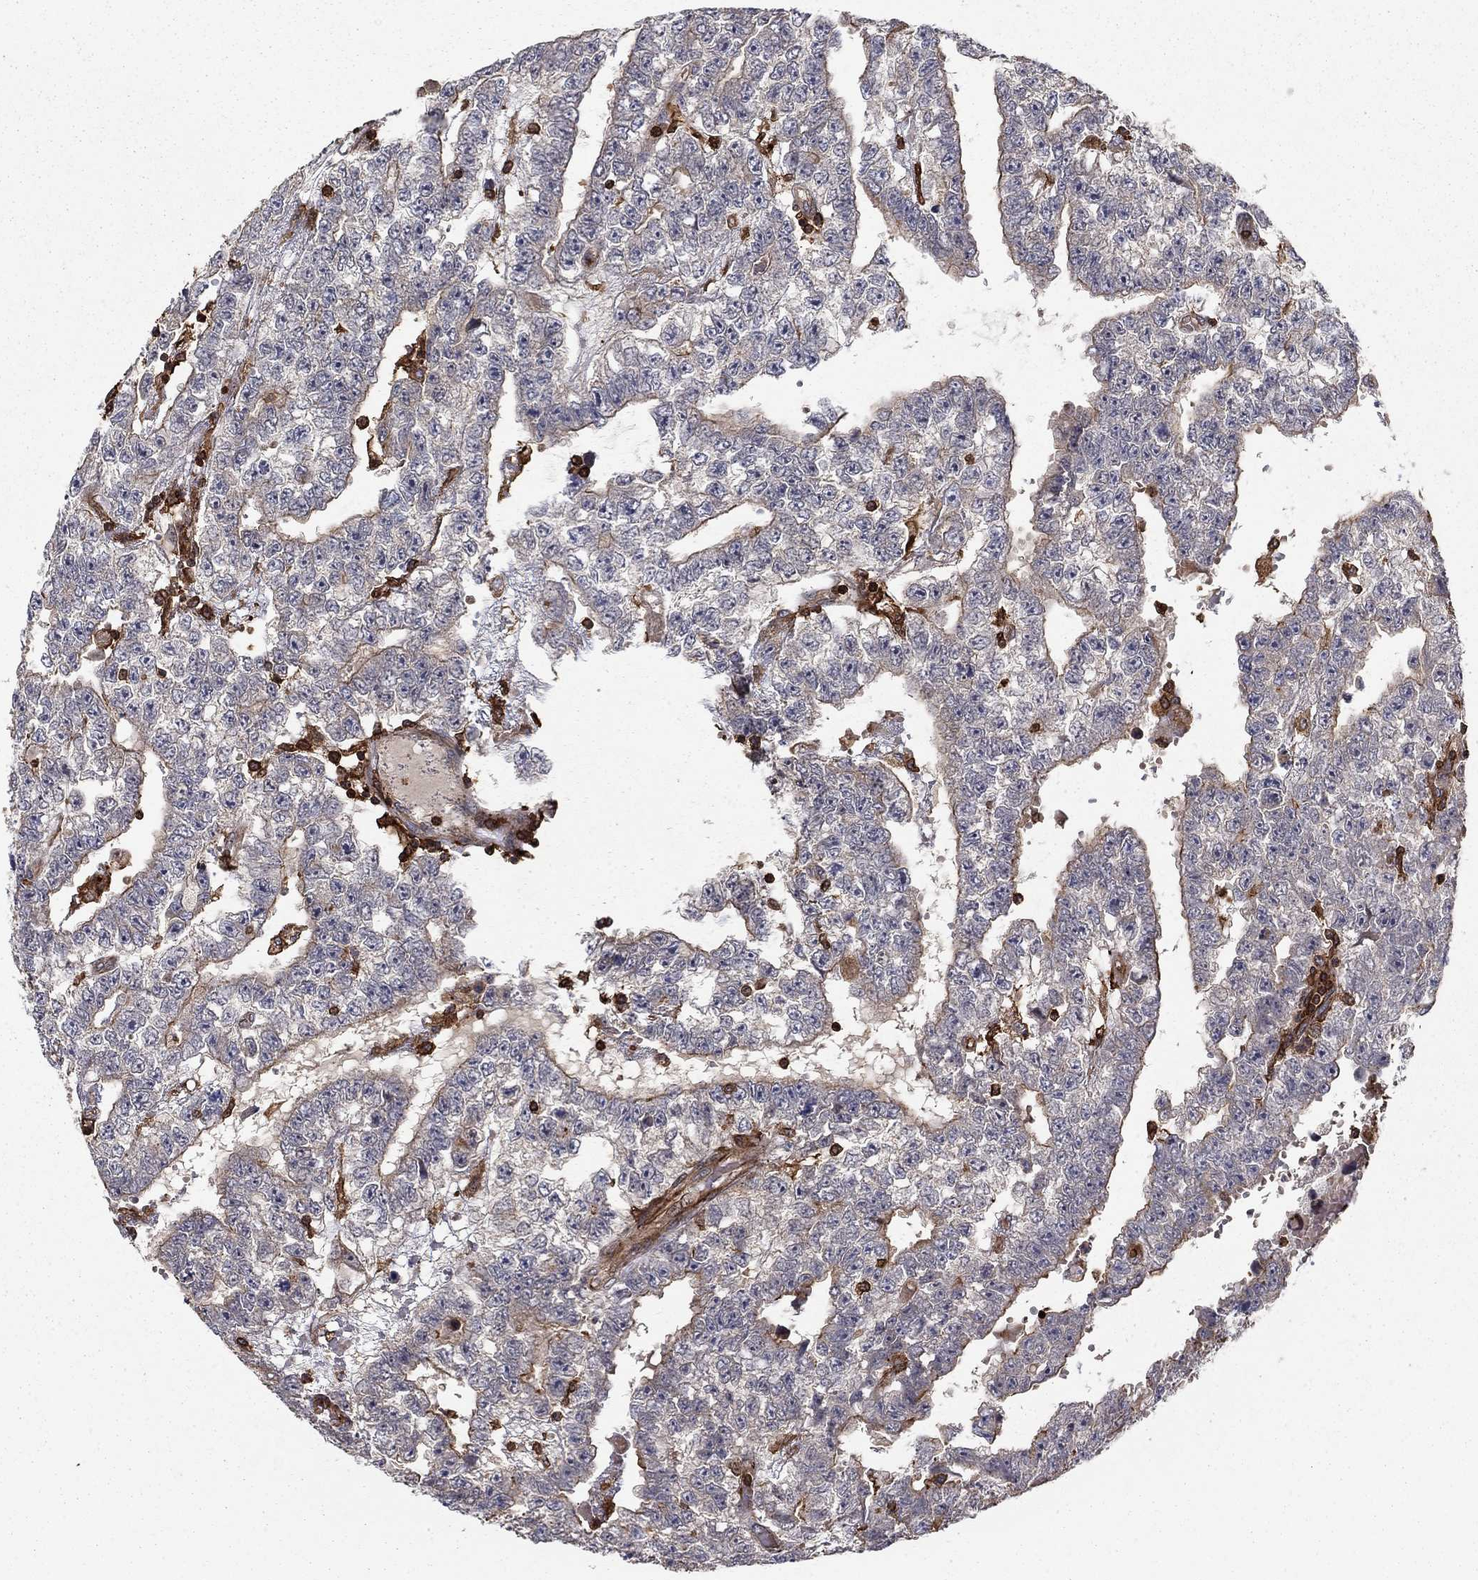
{"staining": {"intensity": "moderate", "quantity": "<25%", "location": "cytoplasmic/membranous"}, "tissue": "testis cancer", "cell_type": "Tumor cells", "image_type": "cancer", "snomed": [{"axis": "morphology", "description": "Carcinoma, Embryonal, NOS"}, {"axis": "topography", "description": "Testis"}], "caption": "A histopathology image of human testis cancer (embryonal carcinoma) stained for a protein reveals moderate cytoplasmic/membranous brown staining in tumor cells.", "gene": "ADM", "patient": {"sex": "male", "age": 25}}